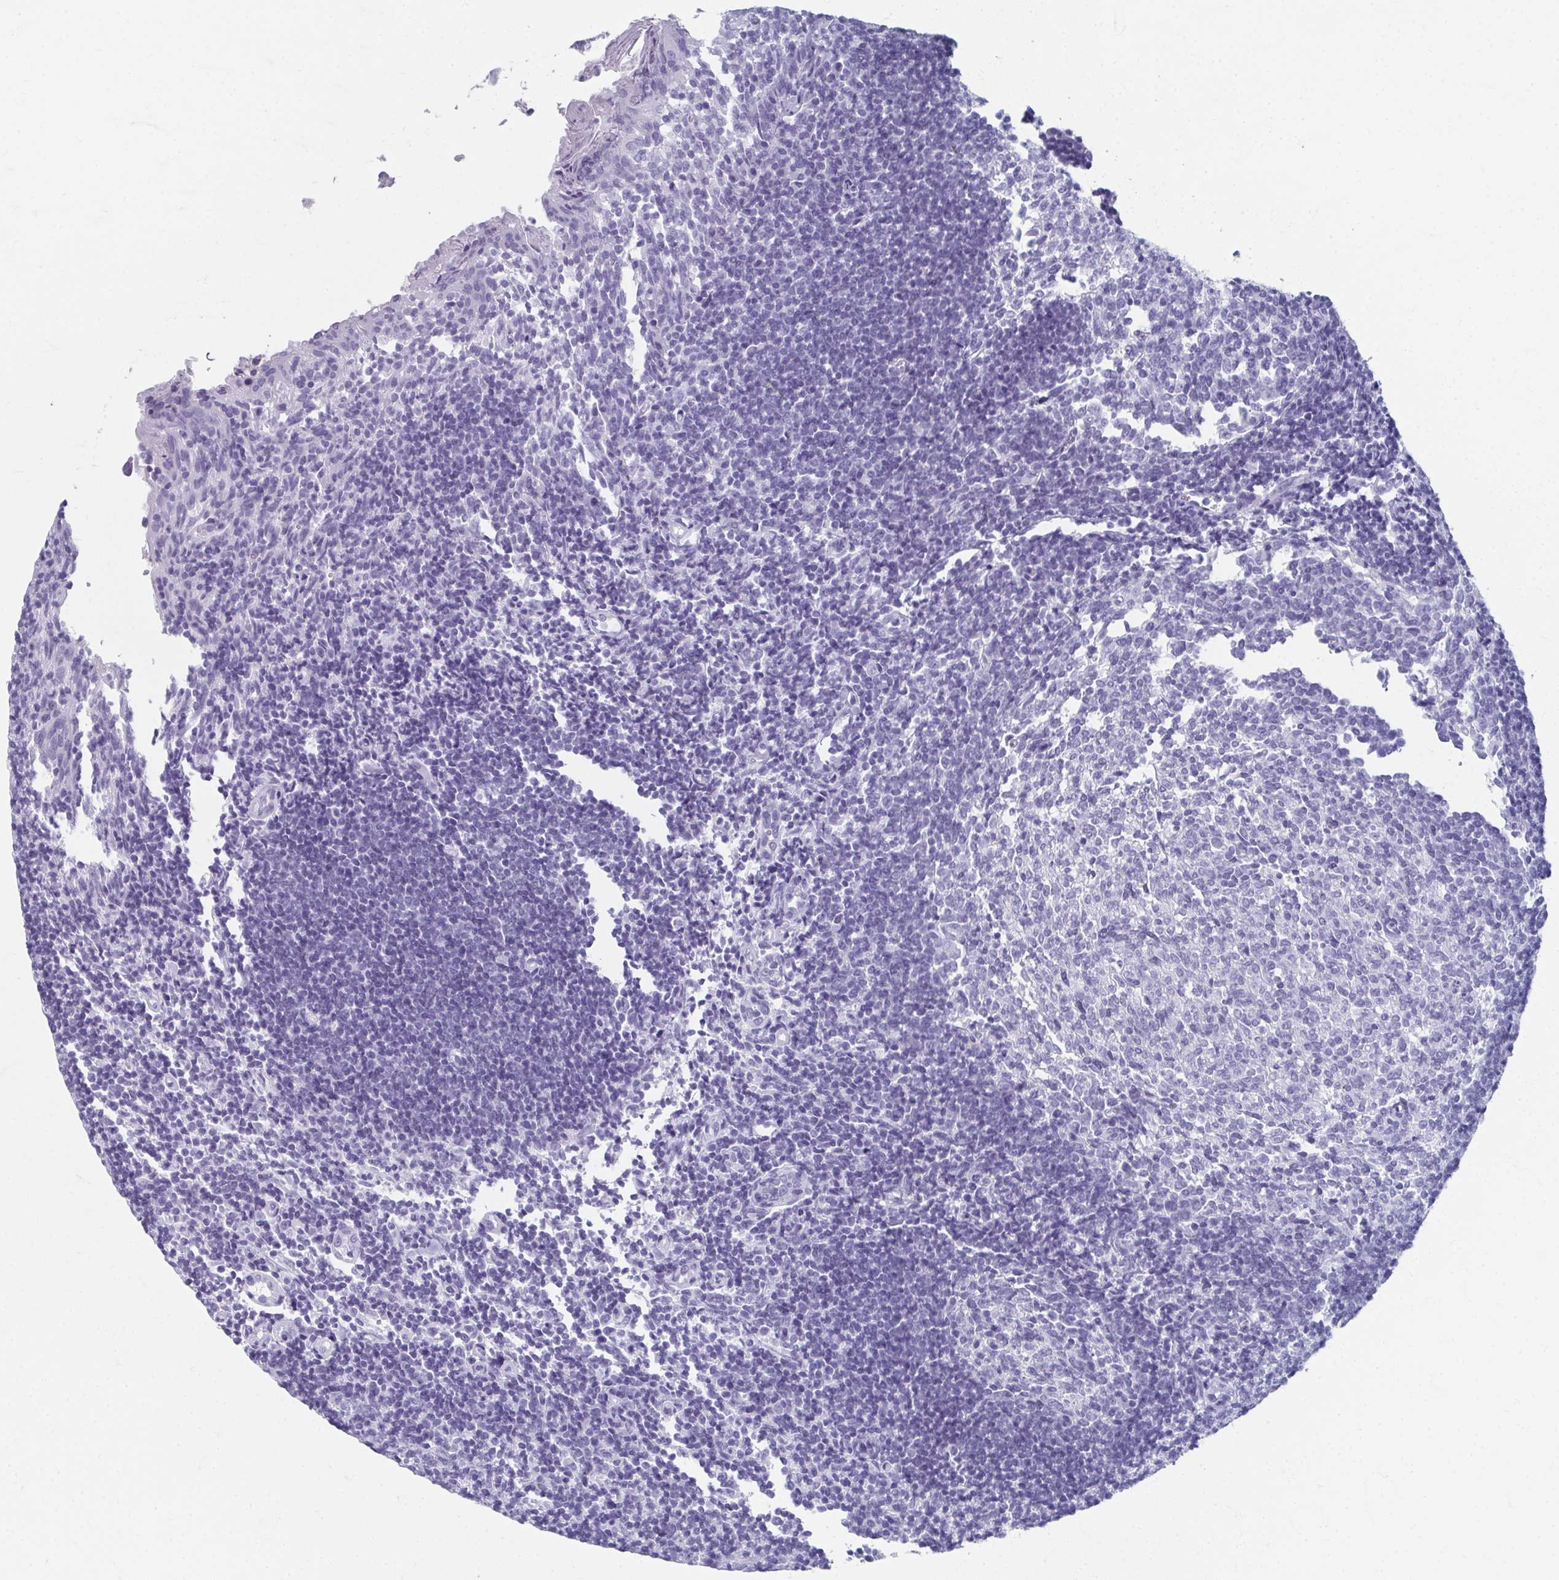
{"staining": {"intensity": "negative", "quantity": "none", "location": "none"}, "tissue": "tonsil", "cell_type": "Germinal center cells", "image_type": "normal", "snomed": [{"axis": "morphology", "description": "Normal tissue, NOS"}, {"axis": "topography", "description": "Tonsil"}], "caption": "Immunohistochemistry of normal human tonsil exhibits no positivity in germinal center cells. (DAB (3,3'-diaminobenzidine) IHC visualized using brightfield microscopy, high magnification).", "gene": "GHRL", "patient": {"sex": "female", "age": 10}}